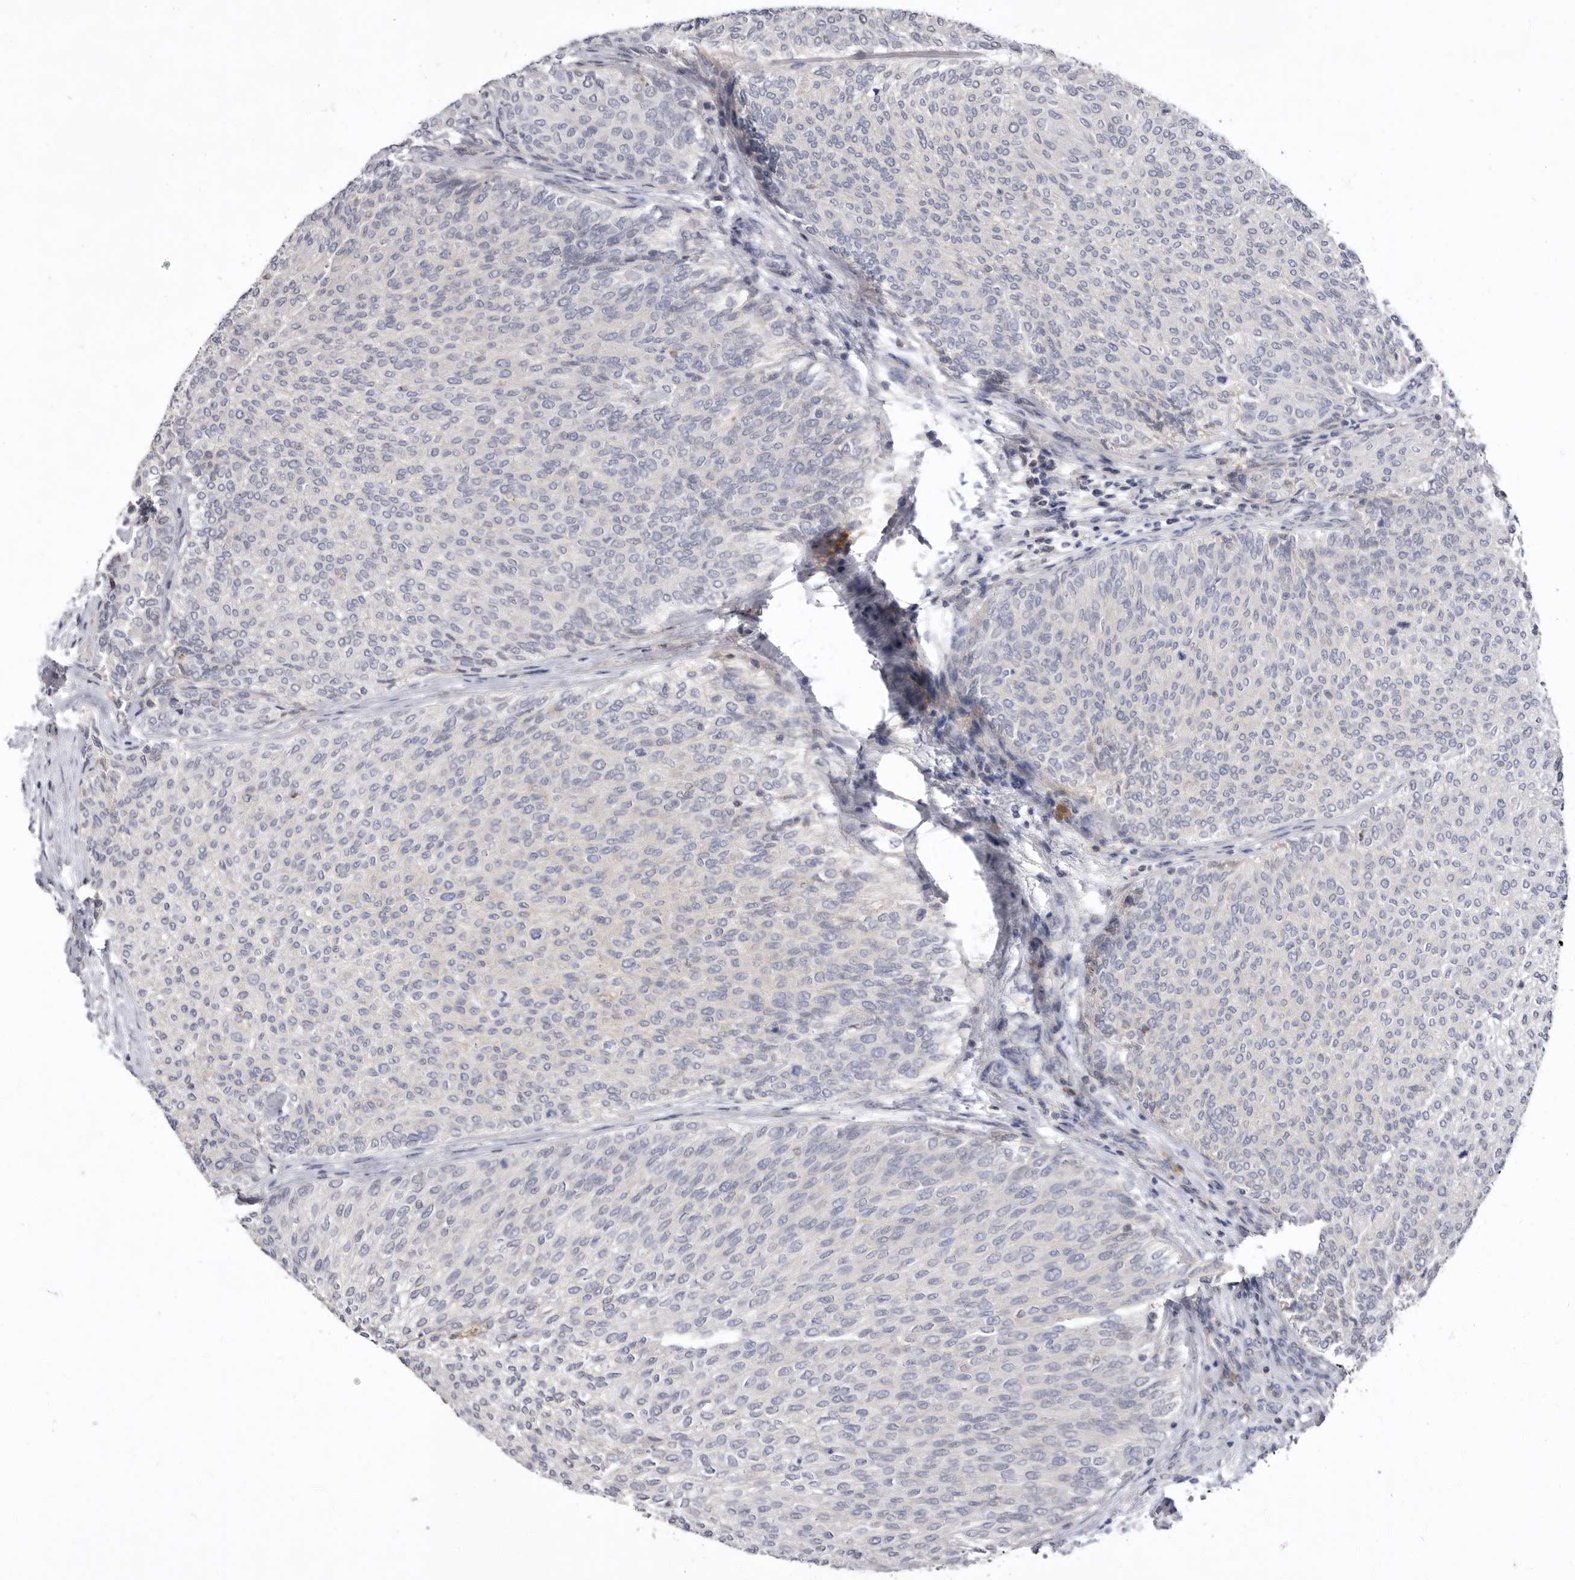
{"staining": {"intensity": "negative", "quantity": "none", "location": "none"}, "tissue": "urothelial cancer", "cell_type": "Tumor cells", "image_type": "cancer", "snomed": [{"axis": "morphology", "description": "Urothelial carcinoma, Low grade"}, {"axis": "topography", "description": "Urinary bladder"}], "caption": "Immunohistochemistry of human urothelial cancer shows no expression in tumor cells. (Stains: DAB IHC with hematoxylin counter stain, Microscopy: brightfield microscopy at high magnification).", "gene": "LMLN", "patient": {"sex": "female", "age": 79}}